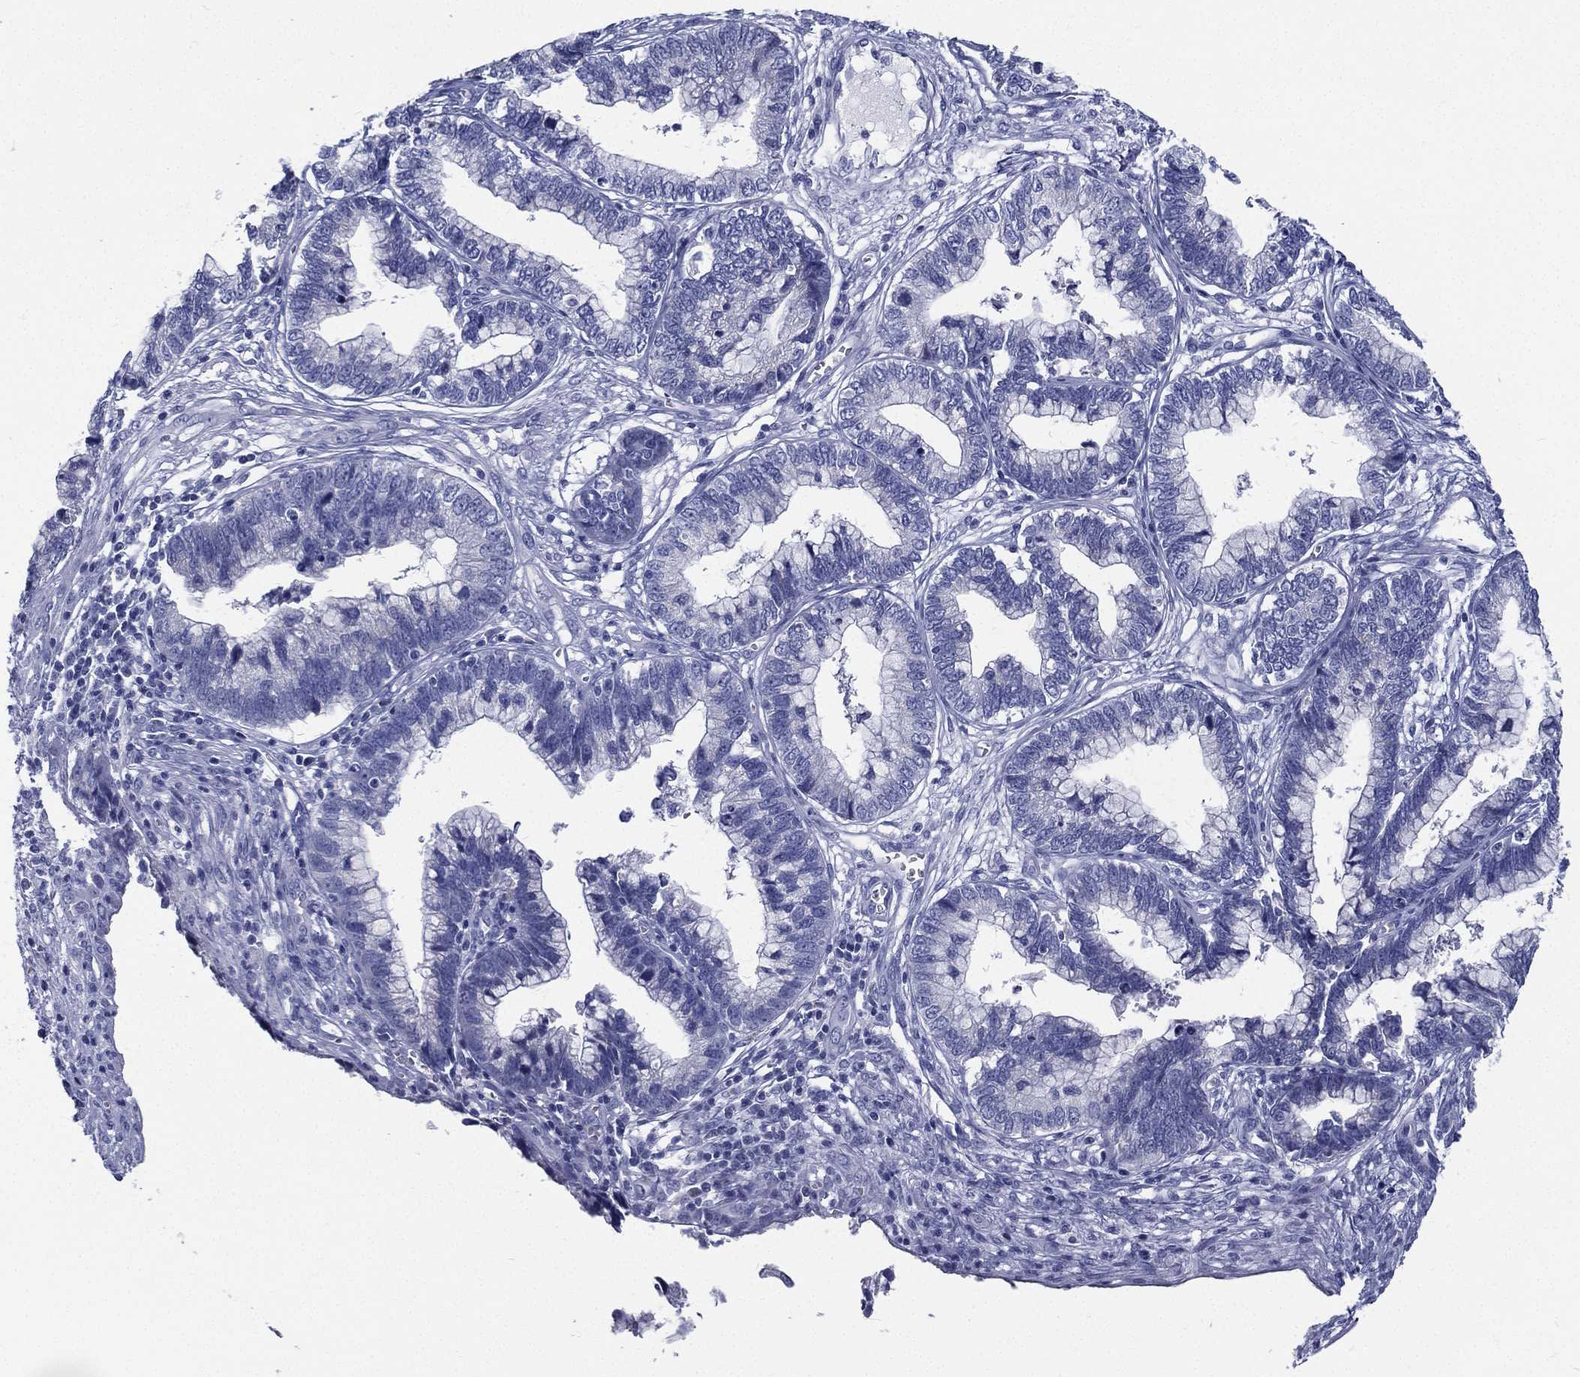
{"staining": {"intensity": "negative", "quantity": "none", "location": "none"}, "tissue": "cervical cancer", "cell_type": "Tumor cells", "image_type": "cancer", "snomed": [{"axis": "morphology", "description": "Adenocarcinoma, NOS"}, {"axis": "topography", "description": "Cervix"}], "caption": "Immunohistochemical staining of human cervical adenocarcinoma displays no significant positivity in tumor cells.", "gene": "RSPH4A", "patient": {"sex": "female", "age": 44}}